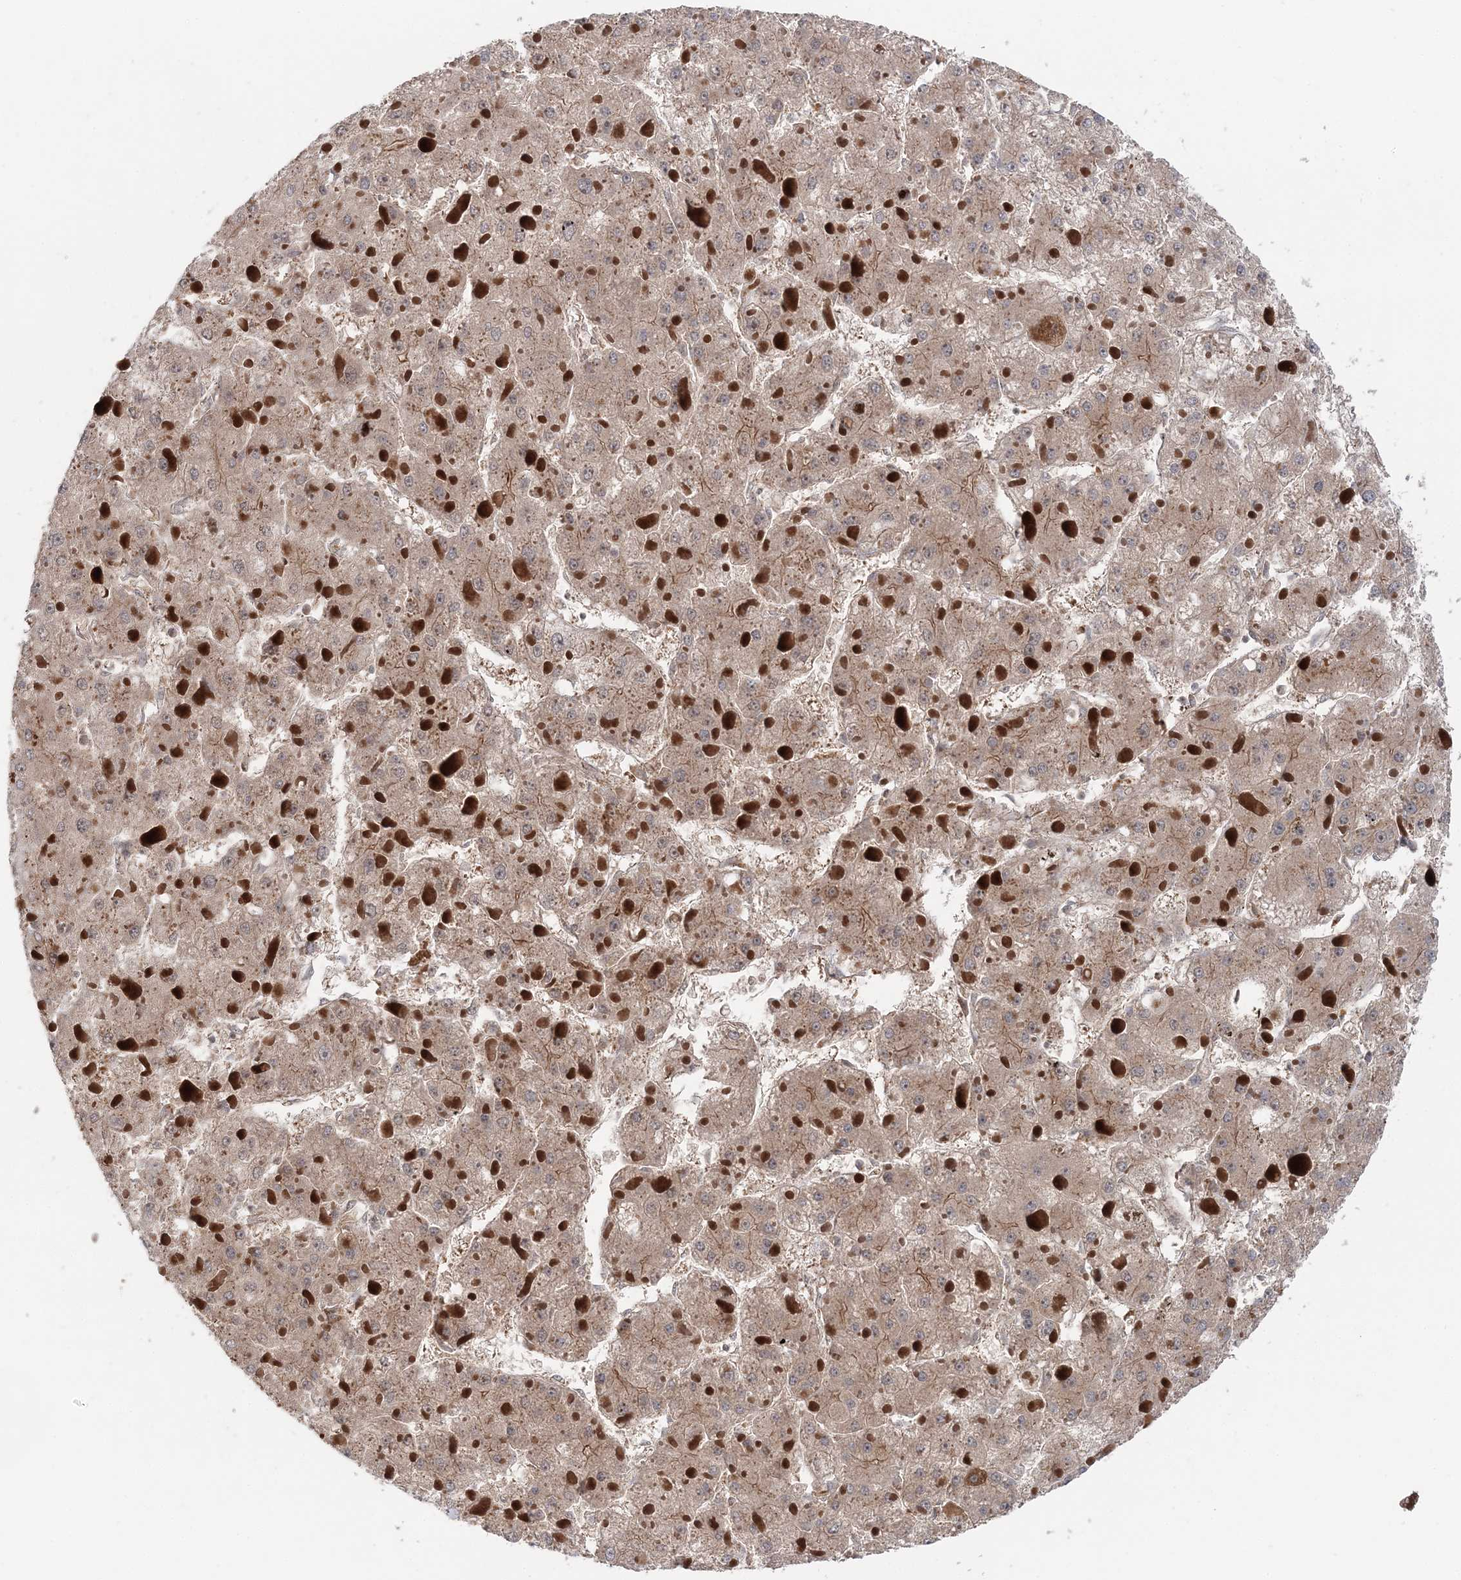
{"staining": {"intensity": "weak", "quantity": ">75%", "location": "cytoplasmic/membranous"}, "tissue": "liver cancer", "cell_type": "Tumor cells", "image_type": "cancer", "snomed": [{"axis": "morphology", "description": "Carcinoma, Hepatocellular, NOS"}, {"axis": "topography", "description": "Liver"}], "caption": "IHC of human liver cancer demonstrates low levels of weak cytoplasmic/membranous staining in approximately >75% of tumor cells.", "gene": "UBTD2", "patient": {"sex": "female", "age": 73}}